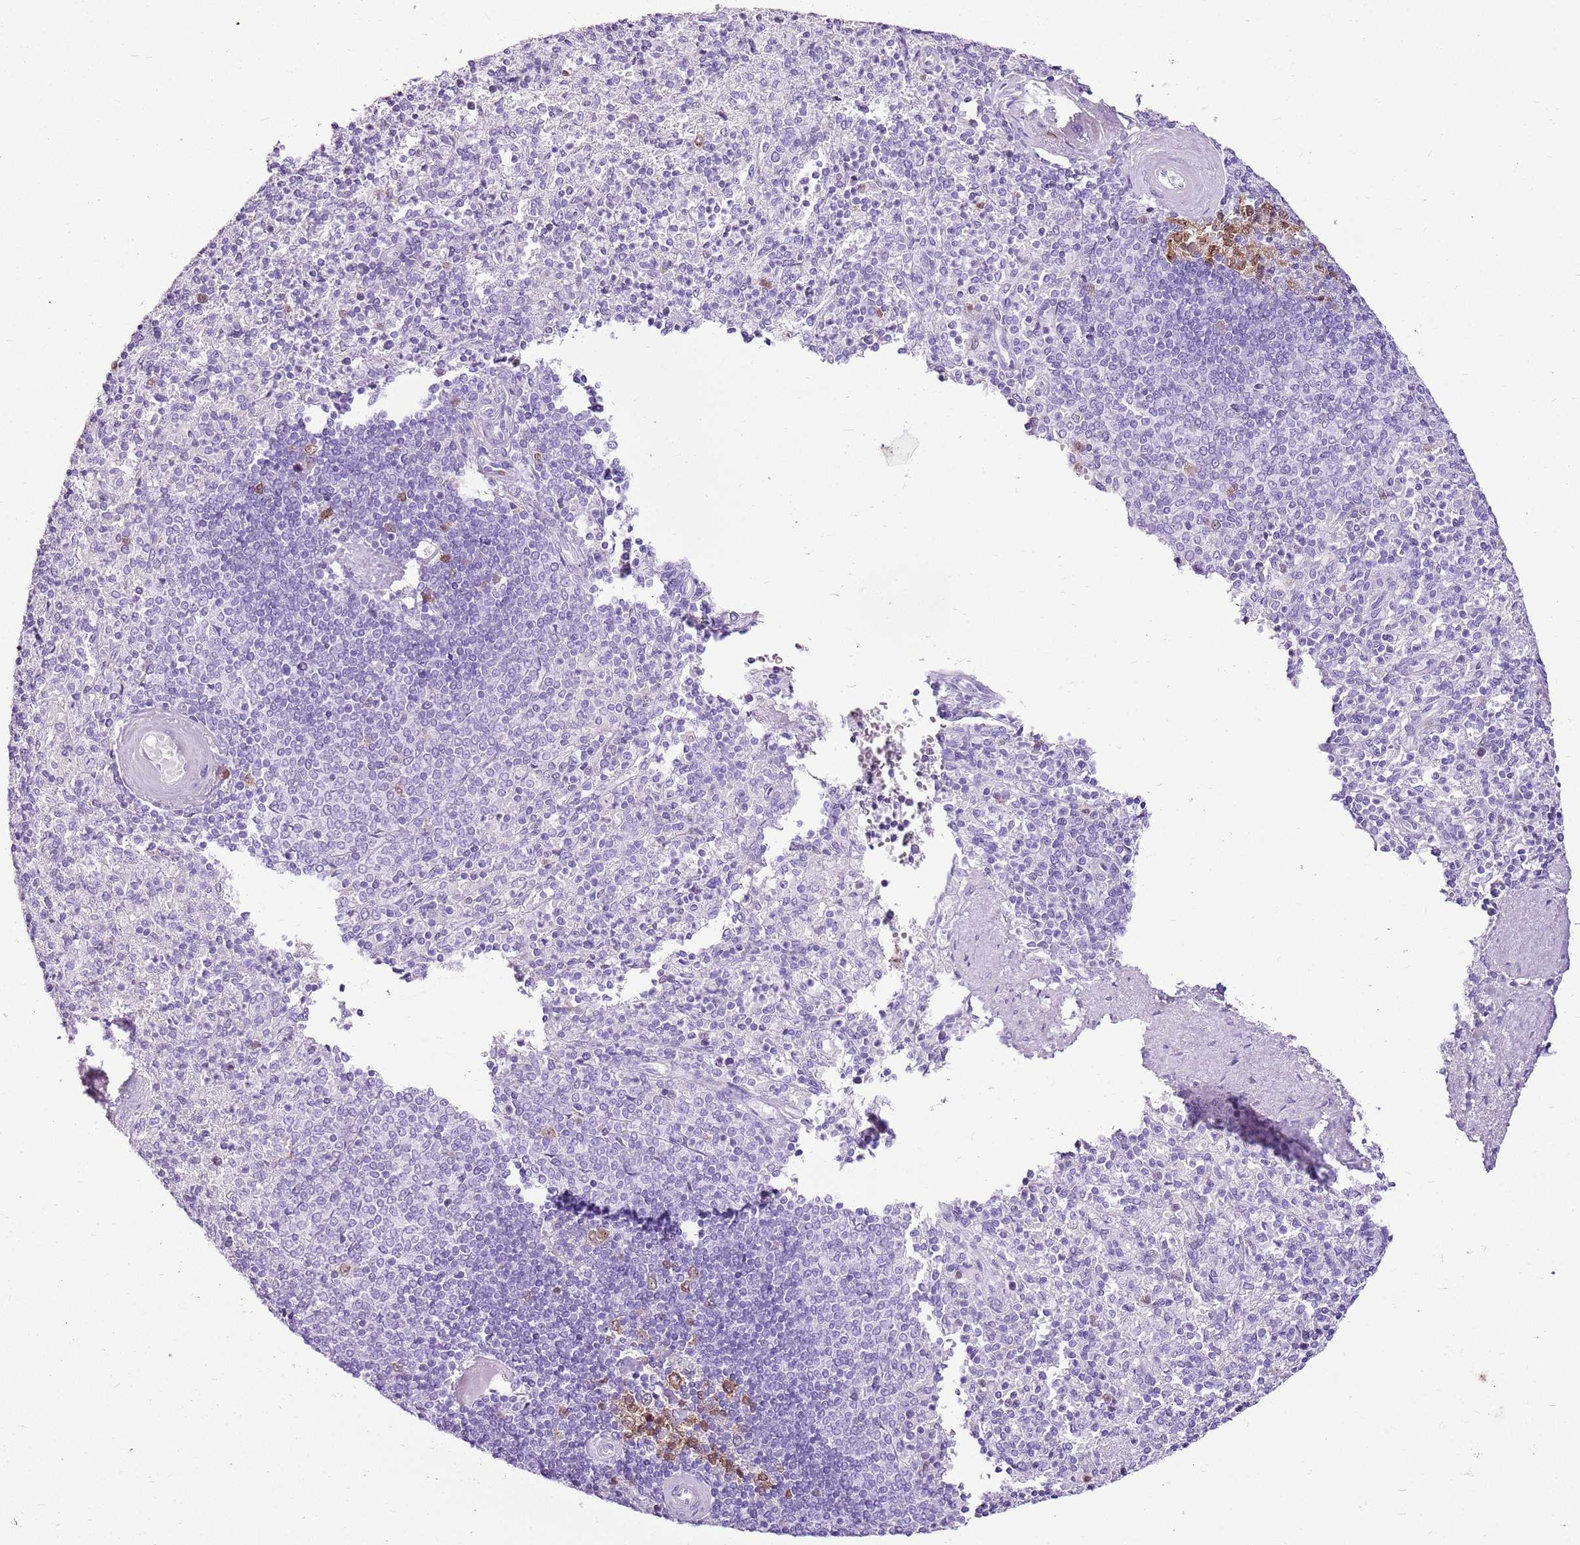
{"staining": {"intensity": "moderate", "quantity": "<25%", "location": "cytoplasmic/membranous"}, "tissue": "spleen", "cell_type": "Cells in red pulp", "image_type": "normal", "snomed": [{"axis": "morphology", "description": "Normal tissue, NOS"}, {"axis": "topography", "description": "Spleen"}], "caption": "Cells in red pulp exhibit low levels of moderate cytoplasmic/membranous expression in about <25% of cells in benign spleen.", "gene": "SPC25", "patient": {"sex": "male", "age": 82}}